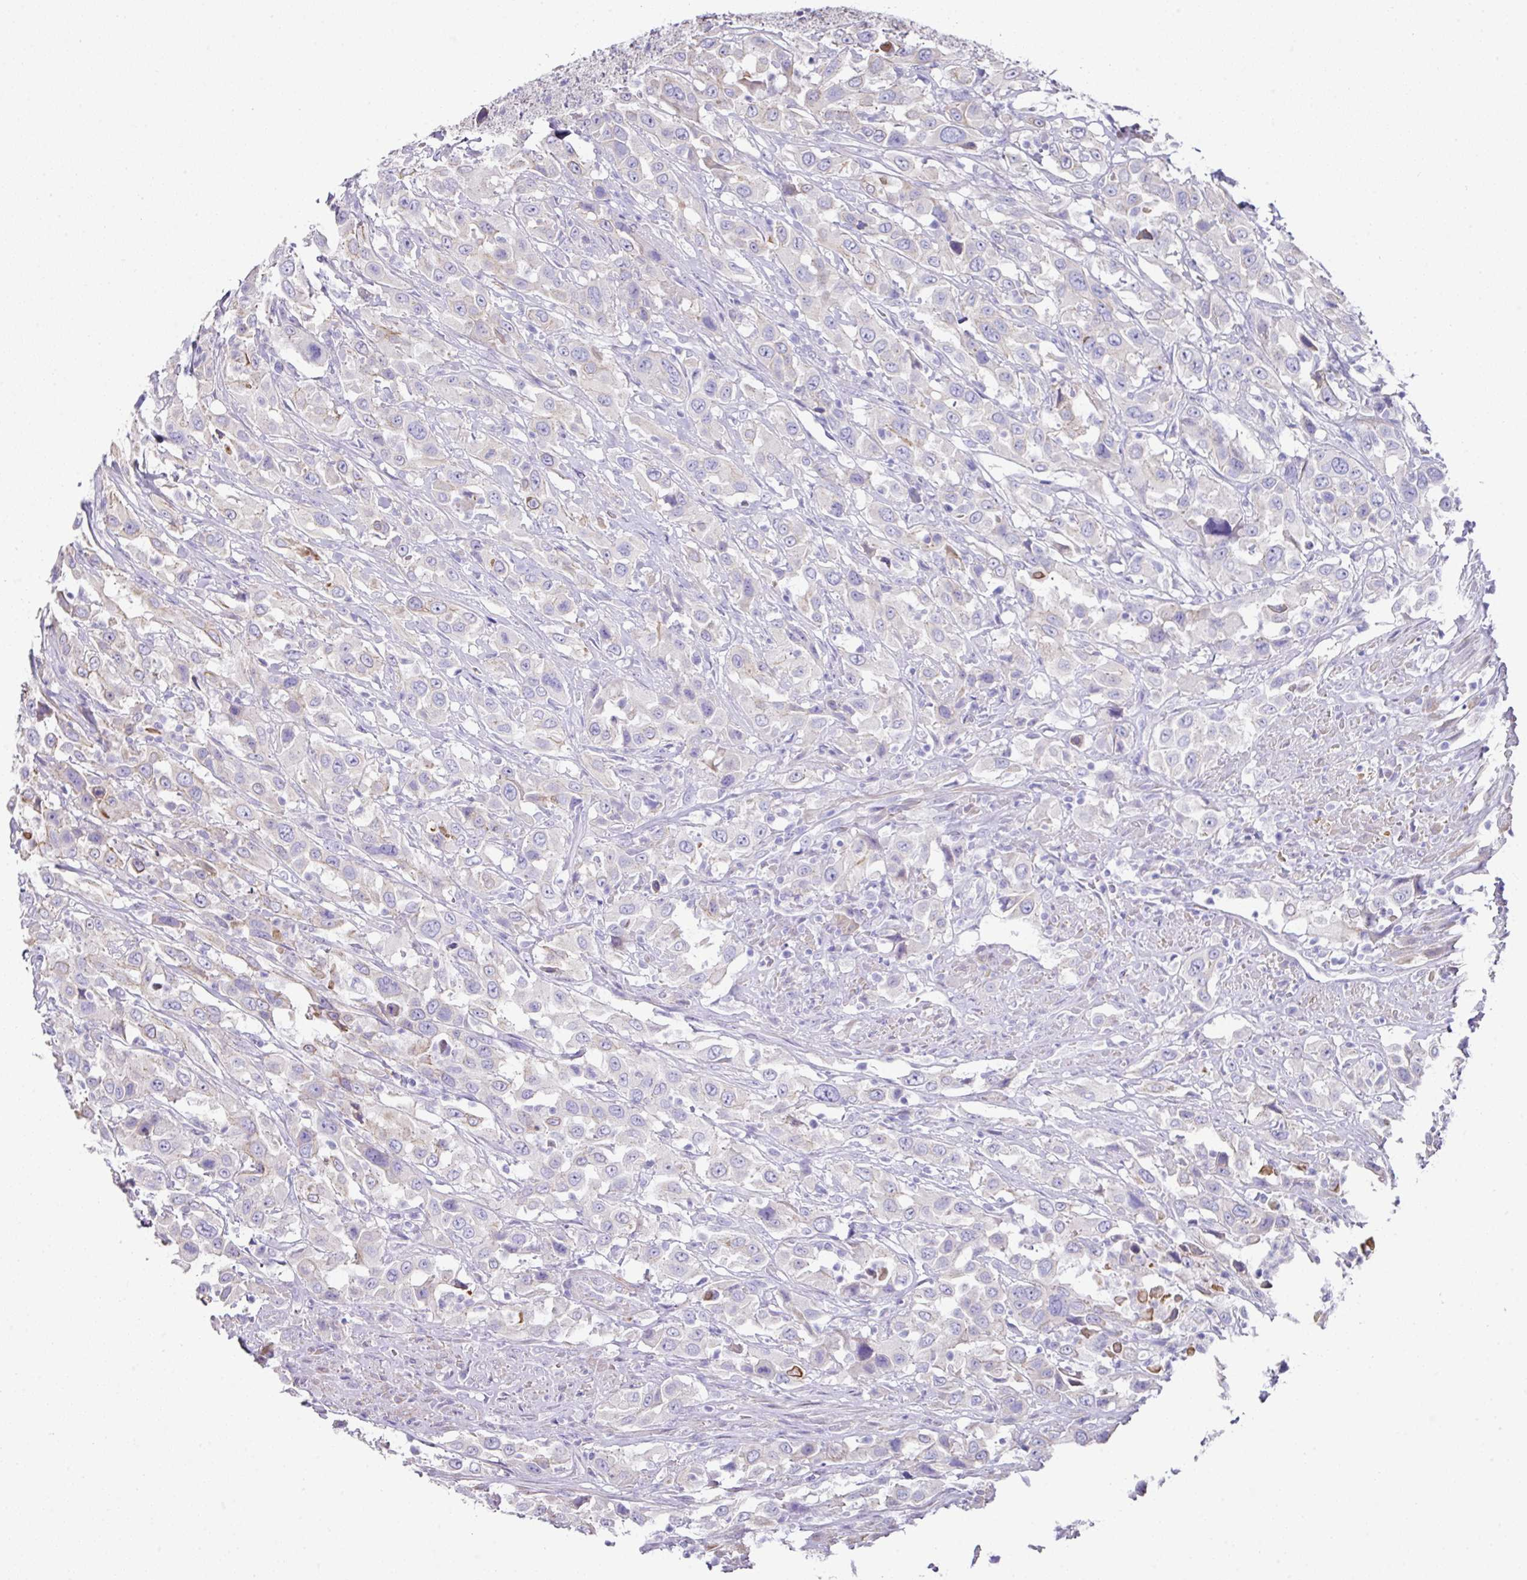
{"staining": {"intensity": "negative", "quantity": "none", "location": "none"}, "tissue": "urothelial cancer", "cell_type": "Tumor cells", "image_type": "cancer", "snomed": [{"axis": "morphology", "description": "Urothelial carcinoma, High grade"}, {"axis": "topography", "description": "Urinary bladder"}], "caption": "IHC of urothelial cancer reveals no expression in tumor cells. (Brightfield microscopy of DAB IHC at high magnification).", "gene": "TARM1", "patient": {"sex": "male", "age": 61}}